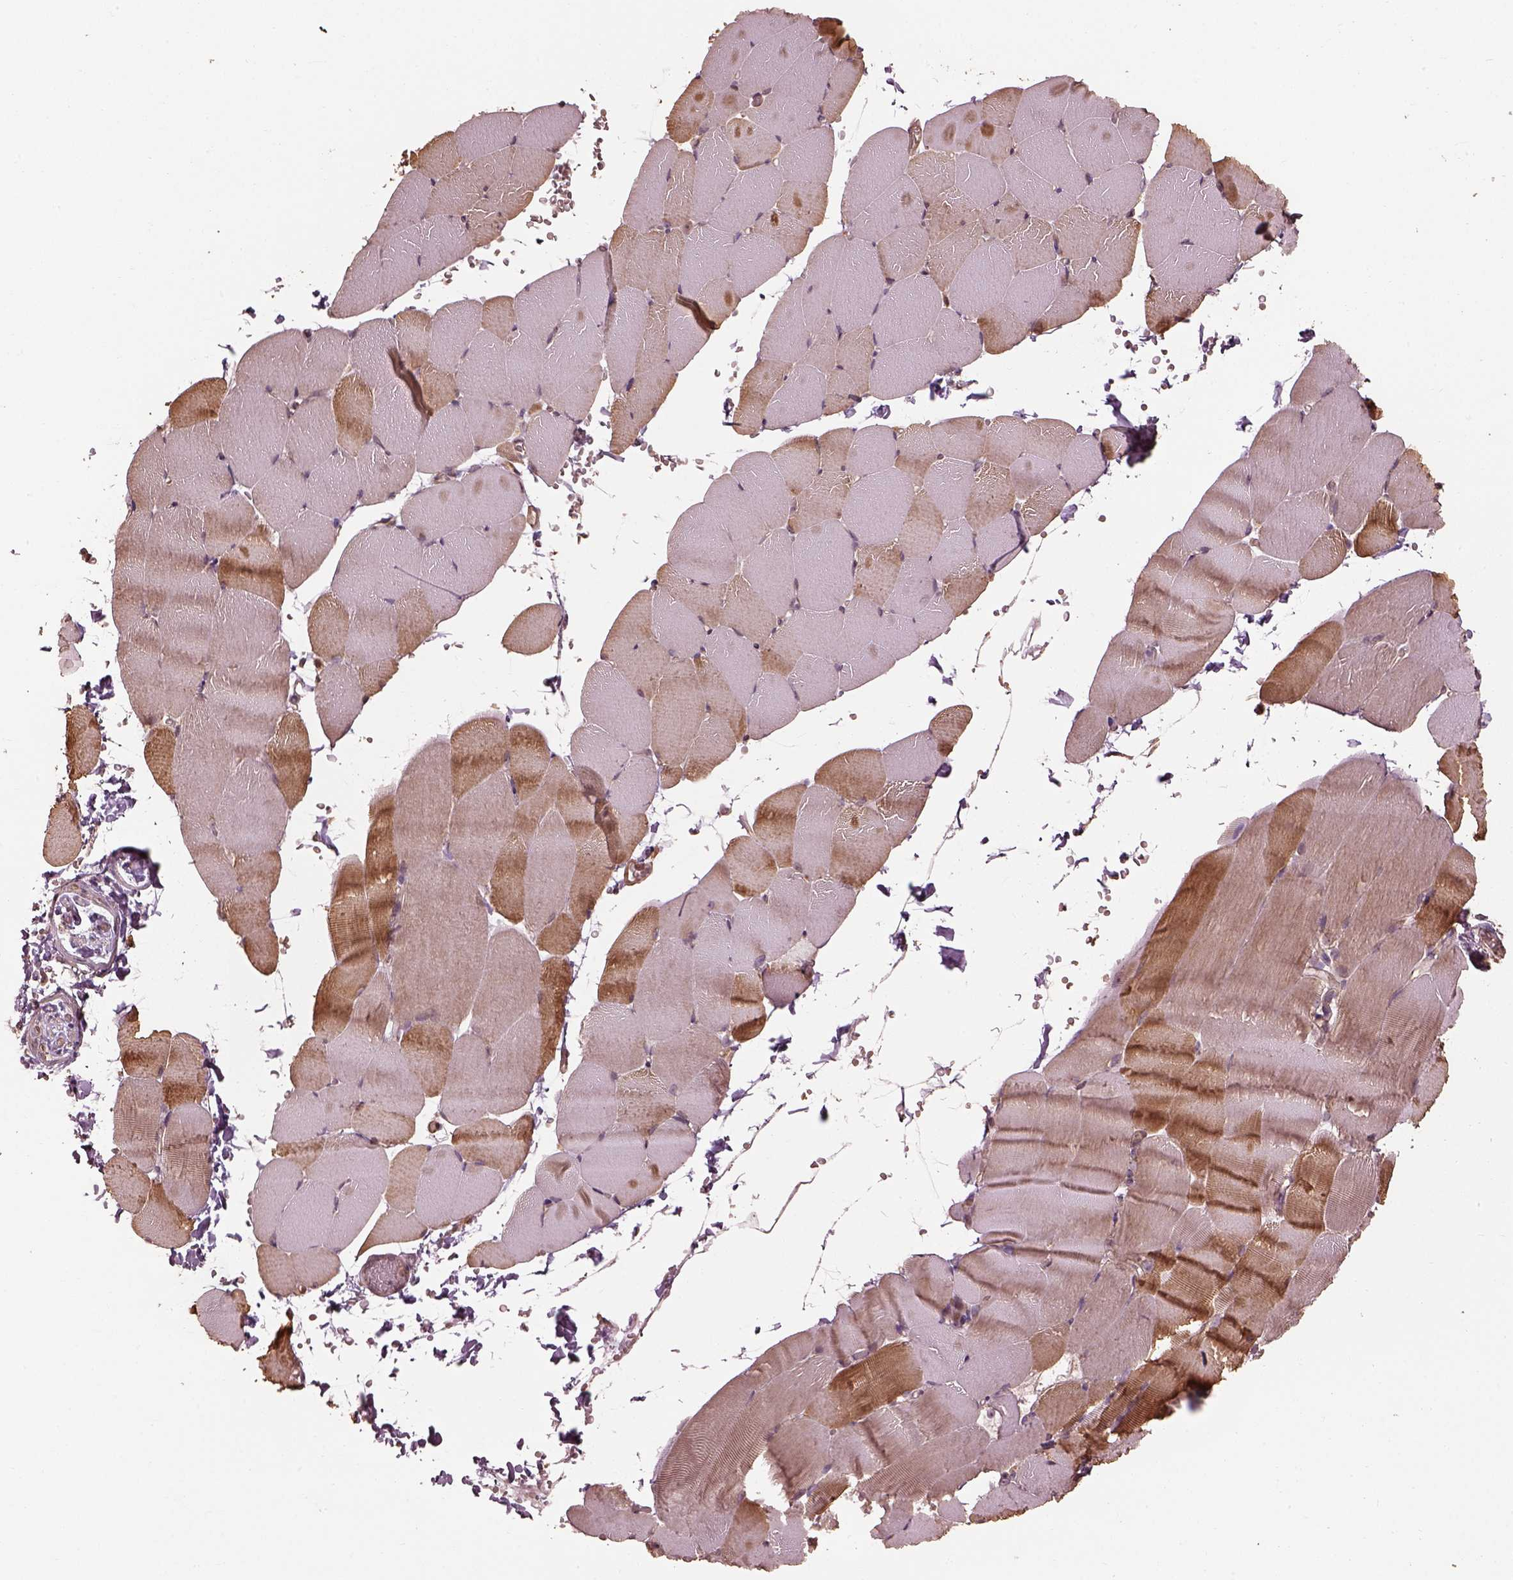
{"staining": {"intensity": "strong", "quantity": "<25%", "location": "cytoplasmic/membranous"}, "tissue": "skeletal muscle", "cell_type": "Myocytes", "image_type": "normal", "snomed": [{"axis": "morphology", "description": "Normal tissue, NOS"}, {"axis": "topography", "description": "Skeletal muscle"}], "caption": "Skeletal muscle stained for a protein demonstrates strong cytoplasmic/membranous positivity in myocytes. (brown staining indicates protein expression, while blue staining denotes nuclei).", "gene": "METTL4", "patient": {"sex": "female", "age": 37}}